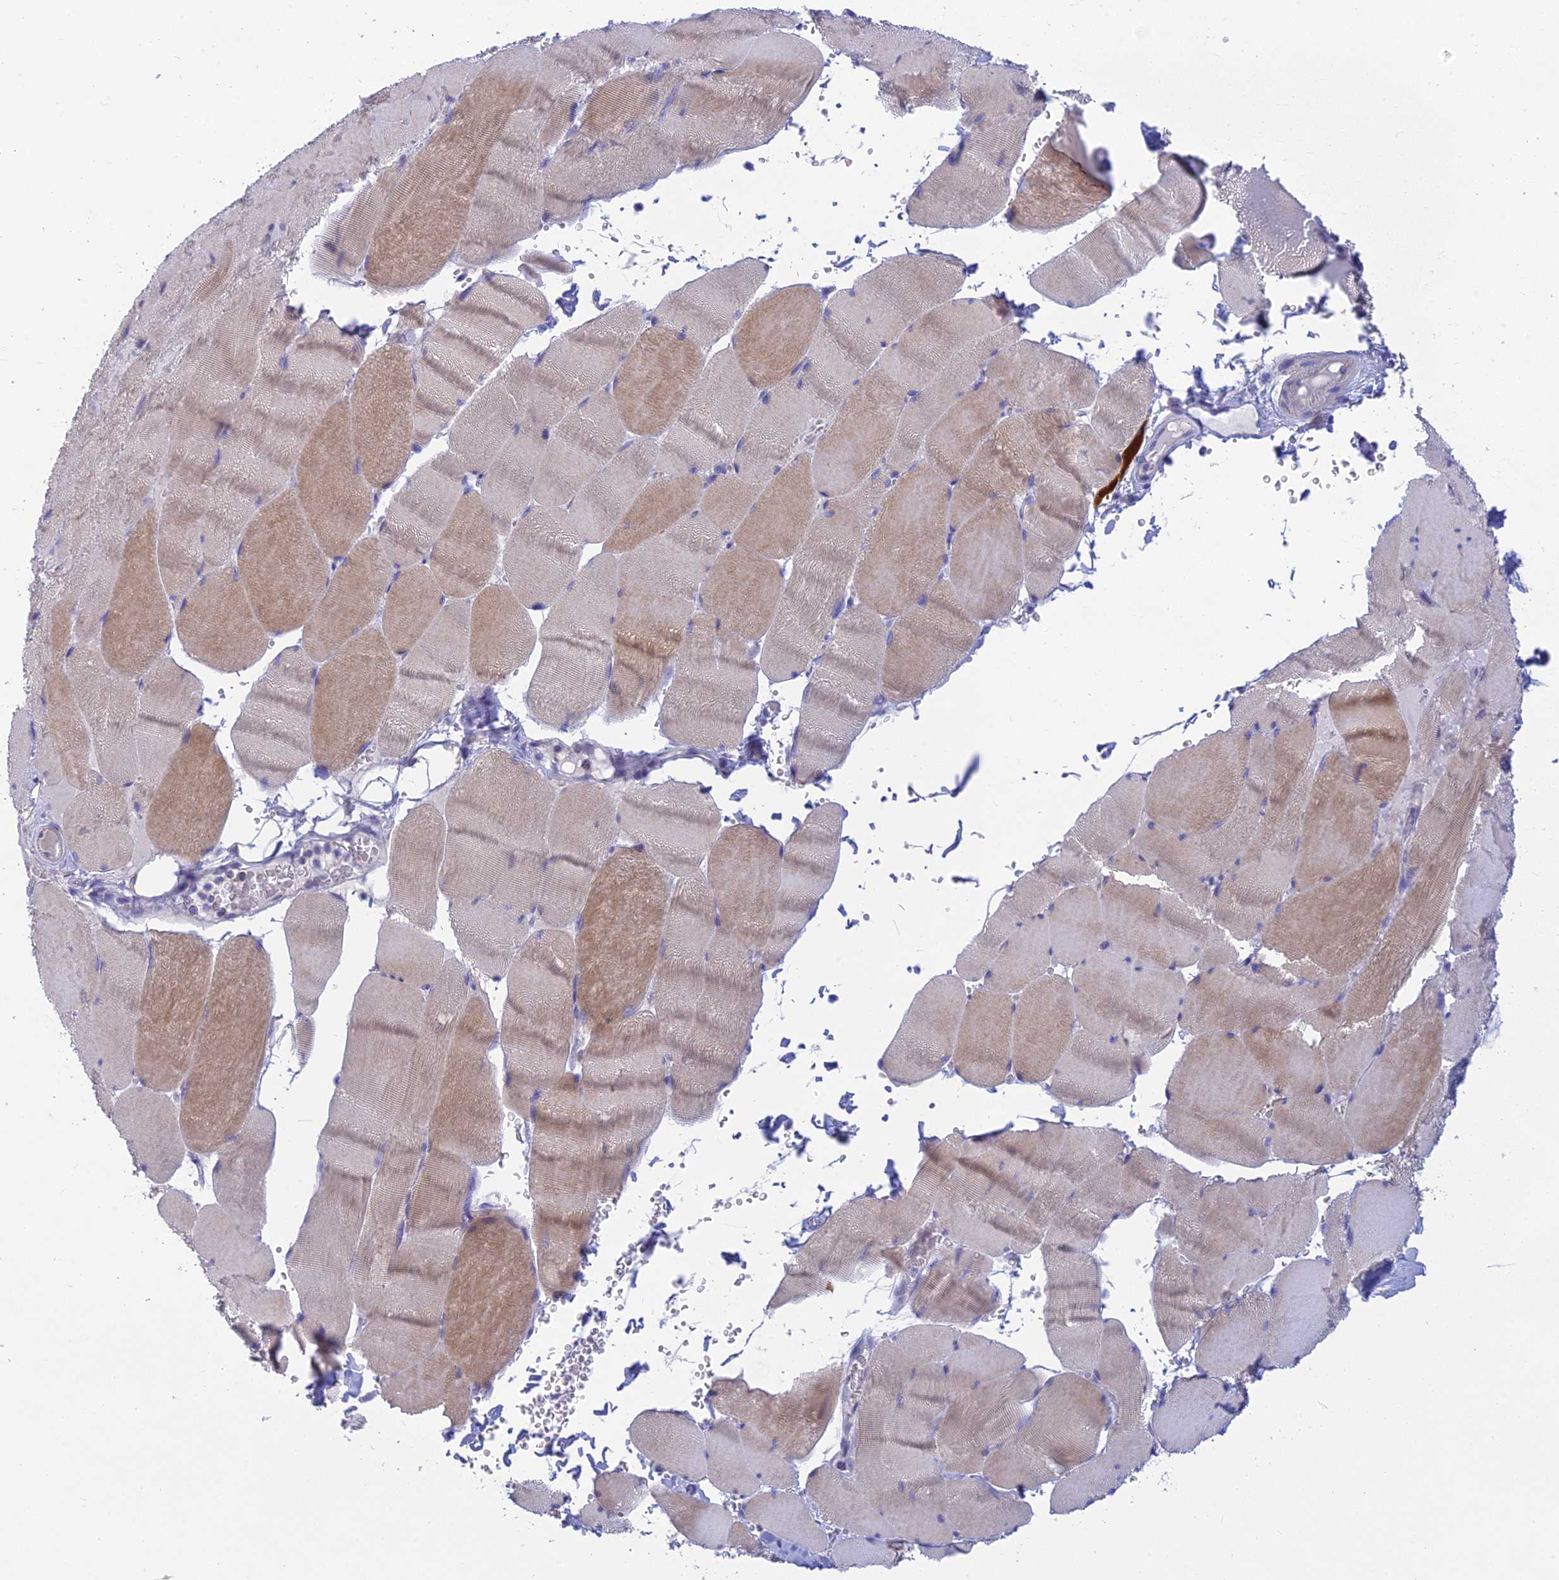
{"staining": {"intensity": "weak", "quantity": "25%-75%", "location": "cytoplasmic/membranous"}, "tissue": "skeletal muscle", "cell_type": "Myocytes", "image_type": "normal", "snomed": [{"axis": "morphology", "description": "Normal tissue, NOS"}, {"axis": "topography", "description": "Skeletal muscle"}, {"axis": "topography", "description": "Head-Neck"}], "caption": "Myocytes display low levels of weak cytoplasmic/membranous positivity in approximately 25%-75% of cells in benign skeletal muscle.", "gene": "TMEM30B", "patient": {"sex": "male", "age": 66}}